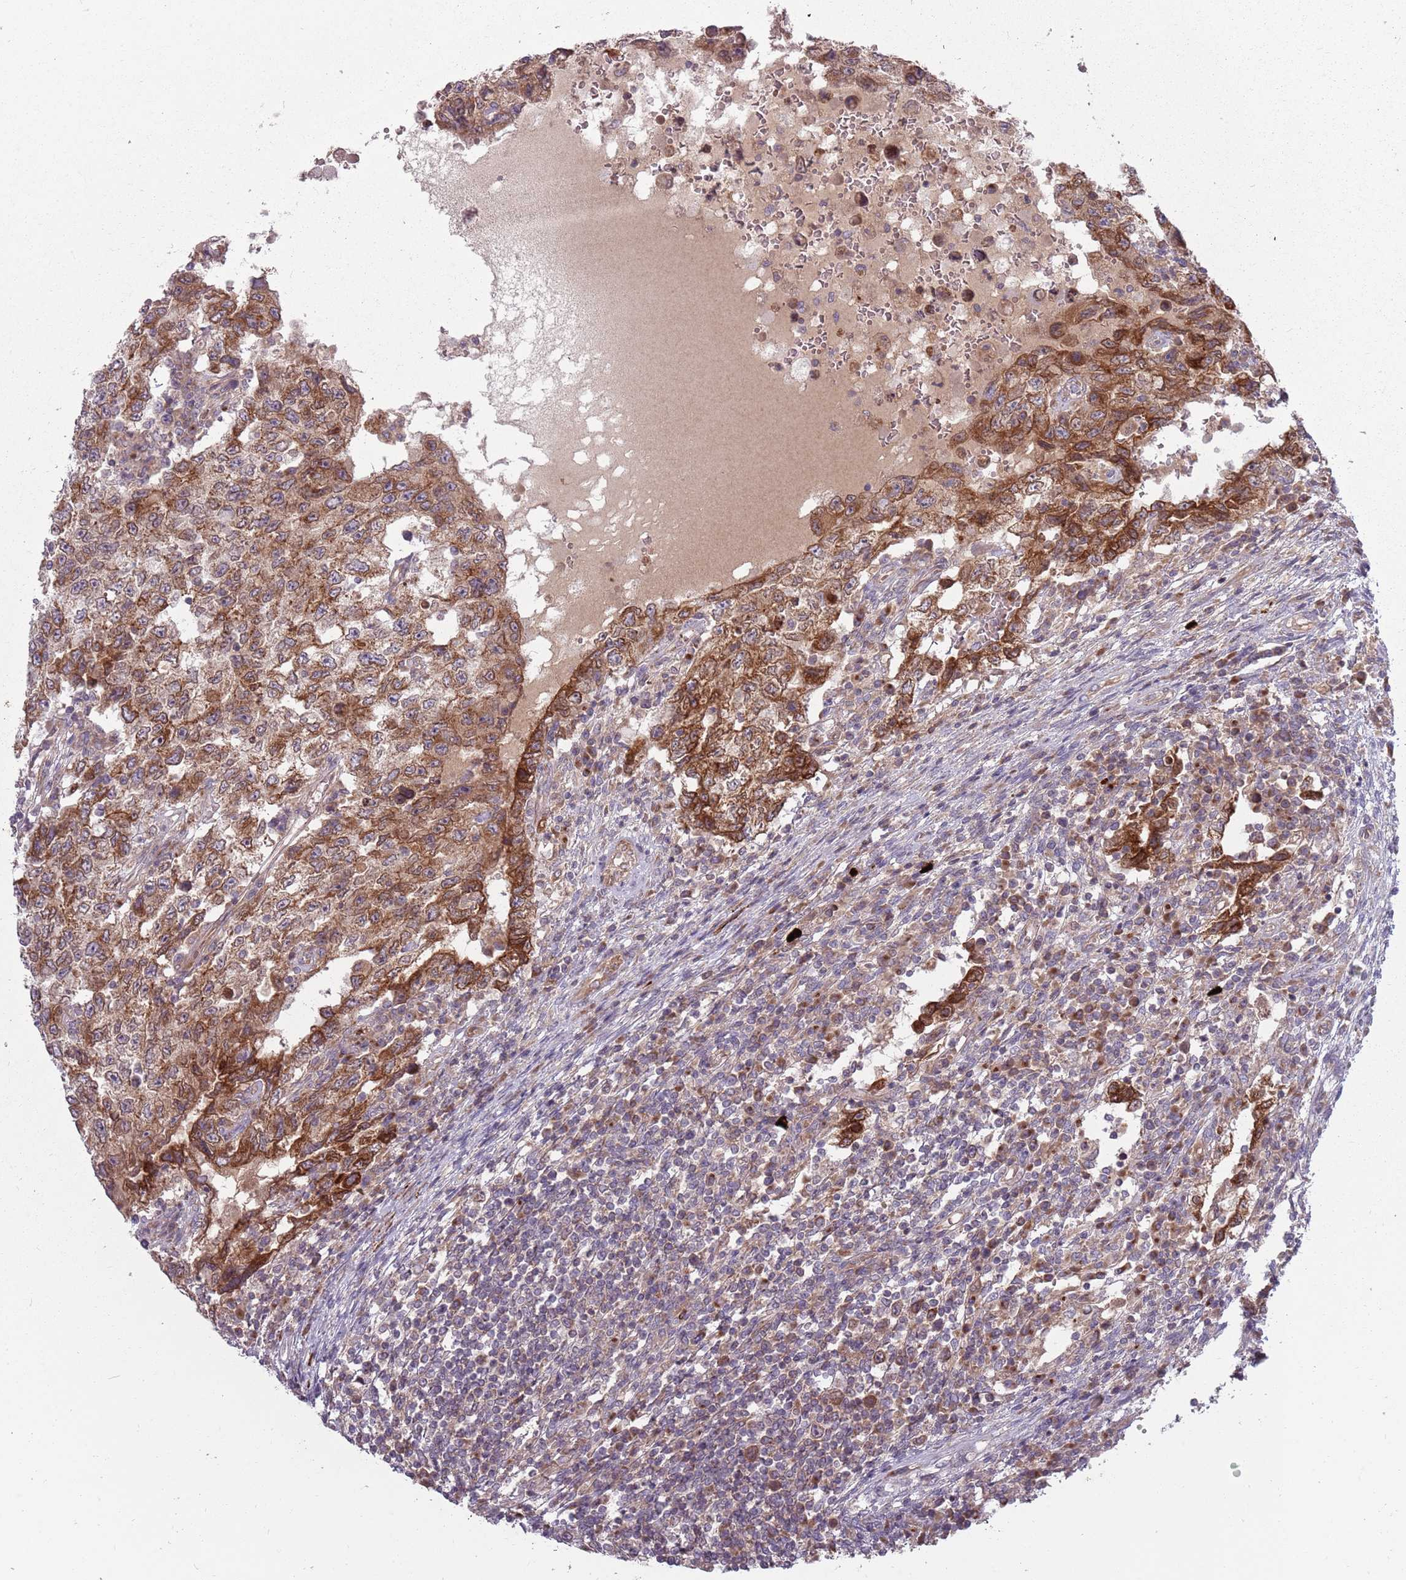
{"staining": {"intensity": "moderate", "quantity": ">75%", "location": "cytoplasmic/membranous"}, "tissue": "testis cancer", "cell_type": "Tumor cells", "image_type": "cancer", "snomed": [{"axis": "morphology", "description": "Carcinoma, Embryonal, NOS"}, {"axis": "topography", "description": "Testis"}], "caption": "This histopathology image reveals embryonal carcinoma (testis) stained with immunohistochemistry (IHC) to label a protein in brown. The cytoplasmic/membranous of tumor cells show moderate positivity for the protein. Nuclei are counter-stained blue.", "gene": "PLD6", "patient": {"sex": "male", "age": 26}}